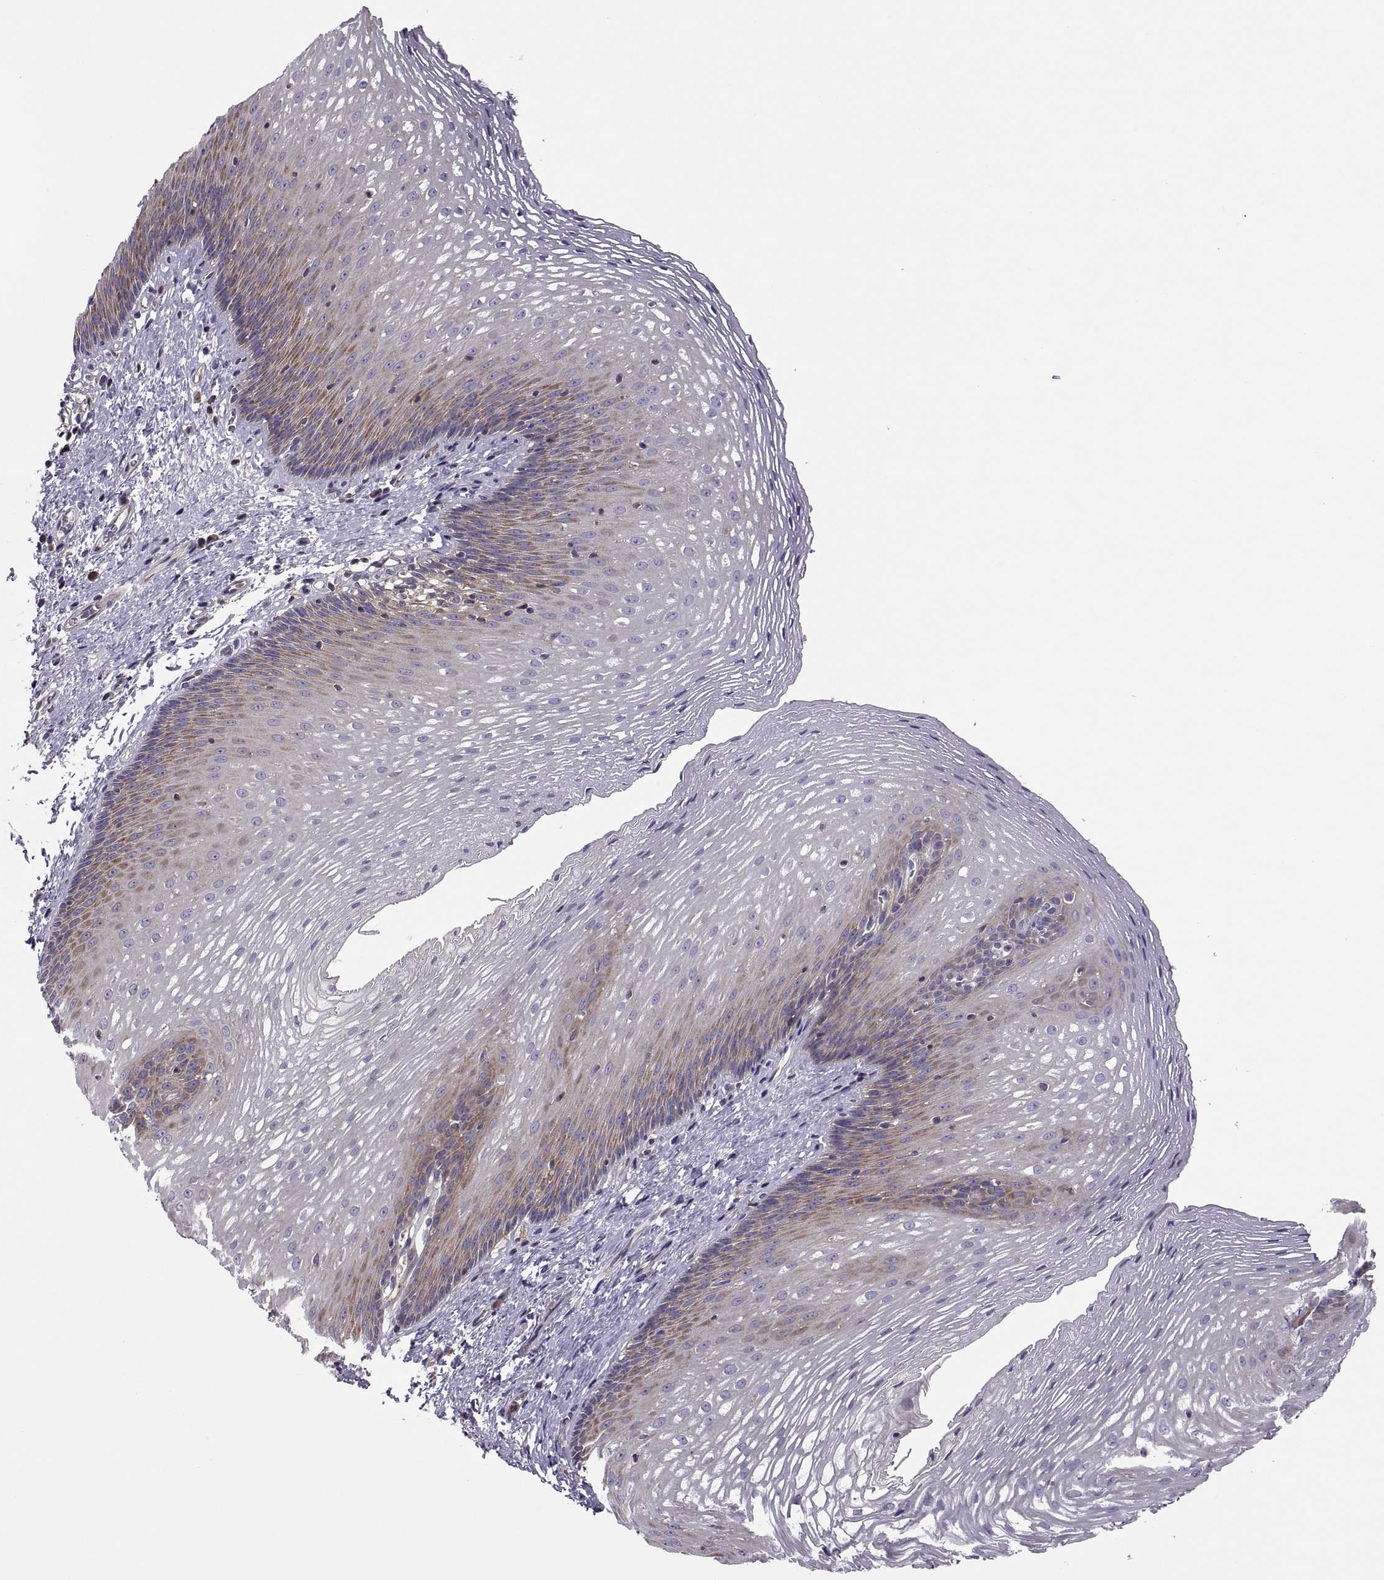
{"staining": {"intensity": "moderate", "quantity": "<25%", "location": "cytoplasmic/membranous"}, "tissue": "esophagus", "cell_type": "Squamous epithelial cells", "image_type": "normal", "snomed": [{"axis": "morphology", "description": "Normal tissue, NOS"}, {"axis": "topography", "description": "Esophagus"}], "caption": "Squamous epithelial cells demonstrate low levels of moderate cytoplasmic/membranous positivity in approximately <25% of cells in normal esophagus. (DAB (3,3'-diaminobenzidine) IHC, brown staining for protein, blue staining for nuclei).", "gene": "SPATA32", "patient": {"sex": "male", "age": 76}}